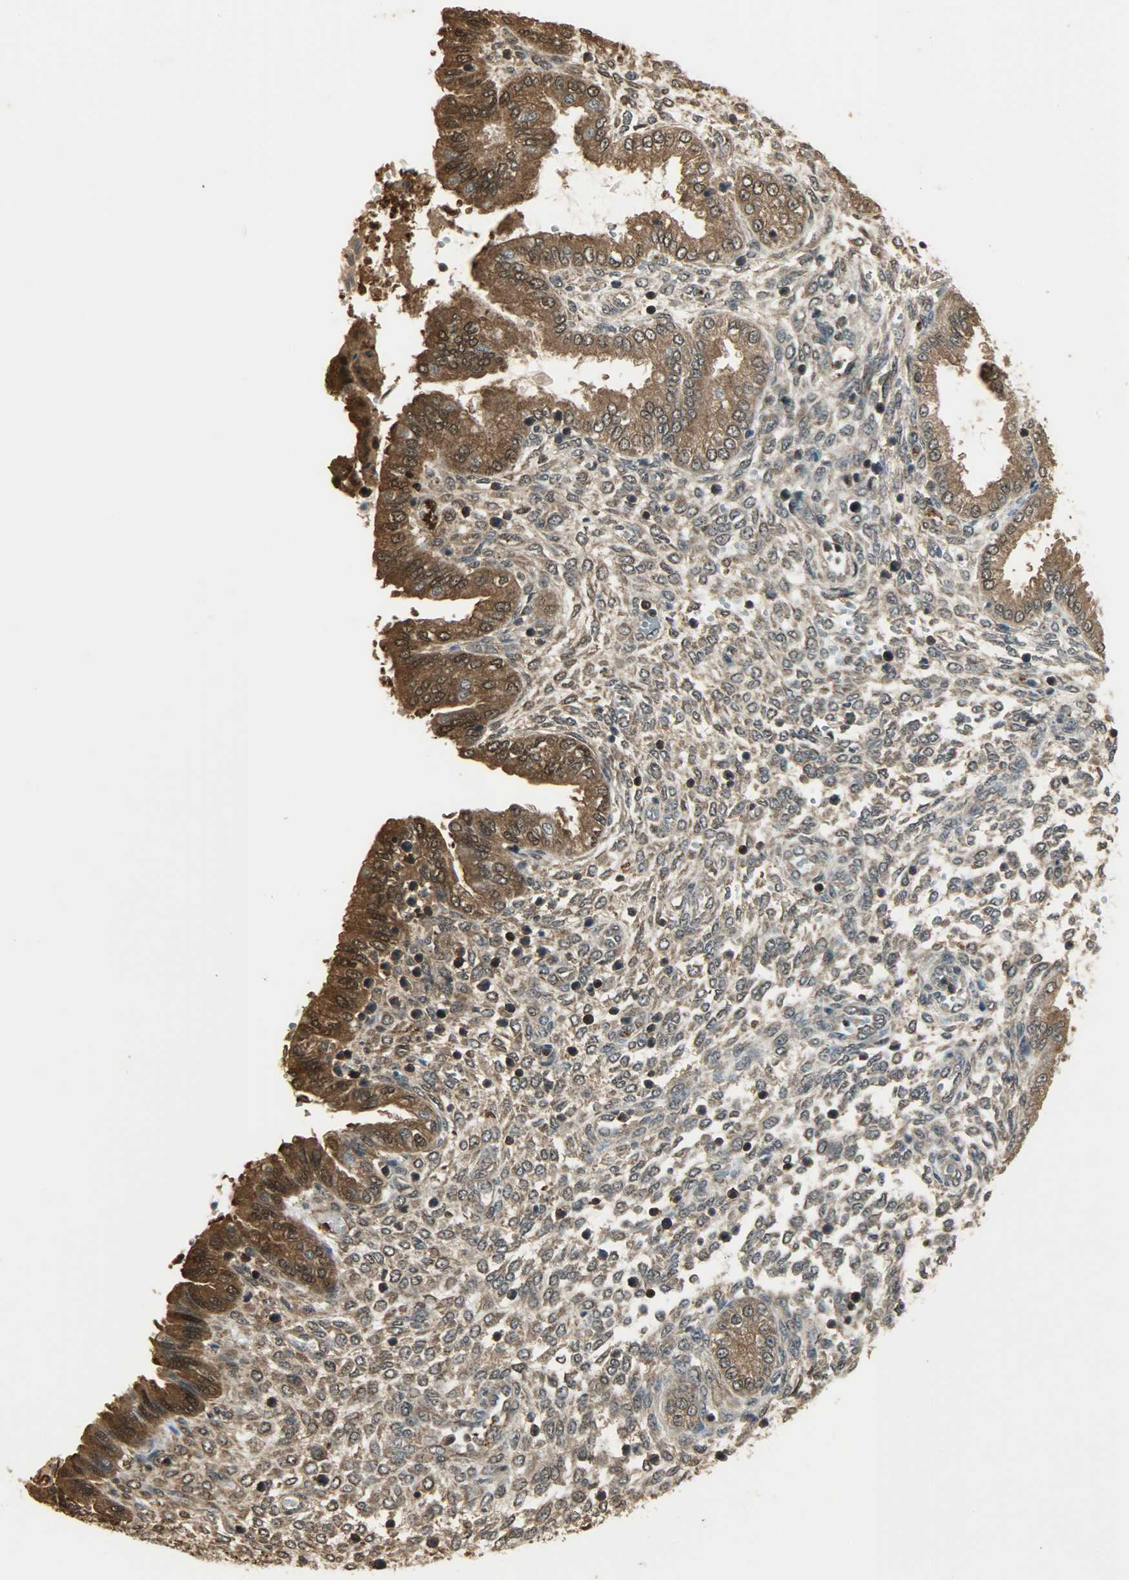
{"staining": {"intensity": "moderate", "quantity": ">75%", "location": "cytoplasmic/membranous,nuclear"}, "tissue": "endometrium", "cell_type": "Cells in endometrial stroma", "image_type": "normal", "snomed": [{"axis": "morphology", "description": "Normal tissue, NOS"}, {"axis": "topography", "description": "Endometrium"}], "caption": "A brown stain highlights moderate cytoplasmic/membranous,nuclear staining of a protein in cells in endometrial stroma of normal human endometrium.", "gene": "YWHAZ", "patient": {"sex": "female", "age": 33}}